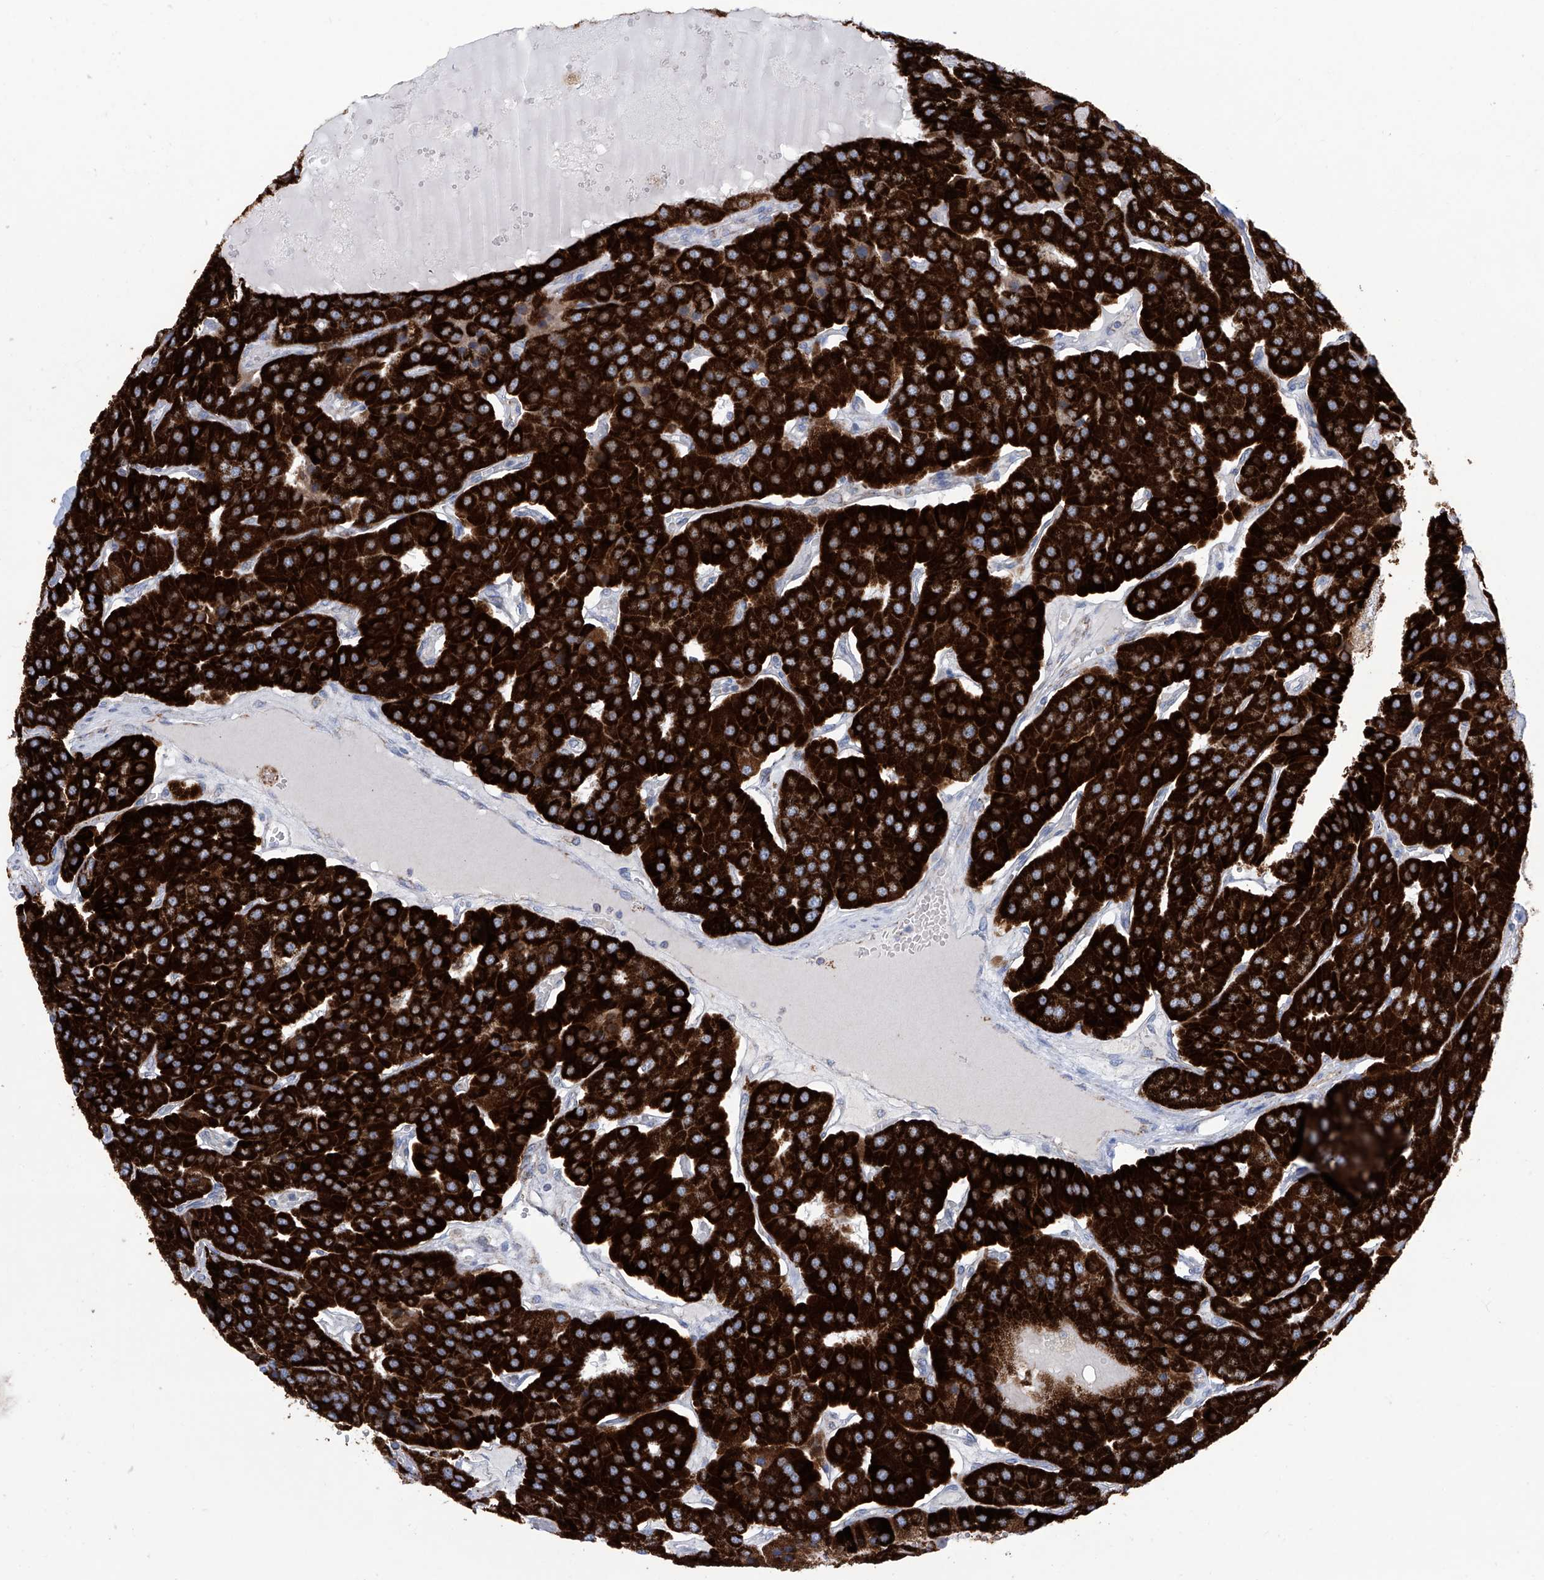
{"staining": {"intensity": "strong", "quantity": ">75%", "location": "cytoplasmic/membranous"}, "tissue": "parathyroid gland", "cell_type": "Glandular cells", "image_type": "normal", "snomed": [{"axis": "morphology", "description": "Normal tissue, NOS"}, {"axis": "morphology", "description": "Adenoma, NOS"}, {"axis": "topography", "description": "Parathyroid gland"}], "caption": "About >75% of glandular cells in unremarkable parathyroid gland demonstrate strong cytoplasmic/membranous protein staining as visualized by brown immunohistochemical staining.", "gene": "ALDH6A1", "patient": {"sex": "female", "age": 86}}